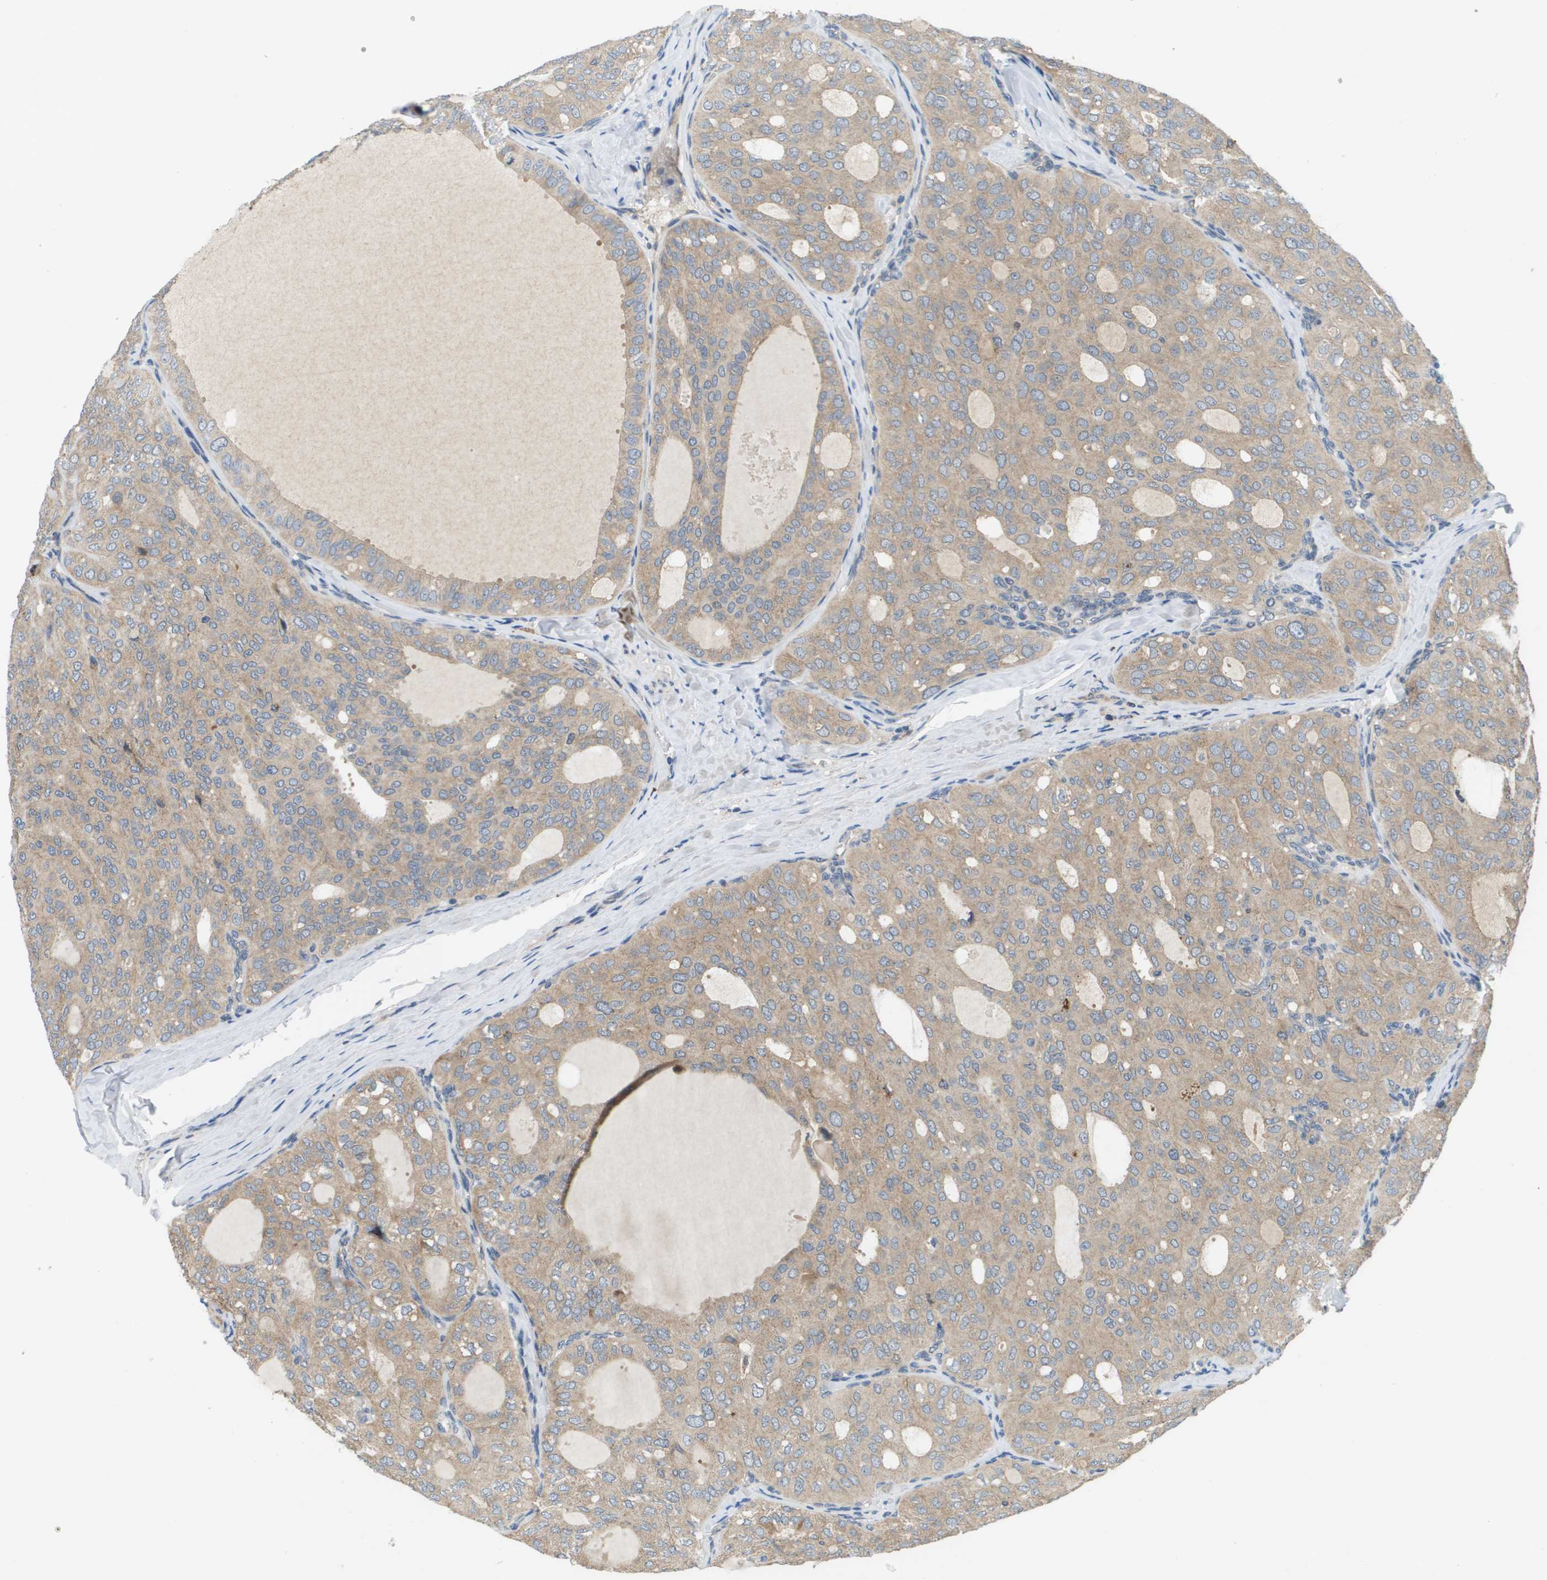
{"staining": {"intensity": "weak", "quantity": ">75%", "location": "cytoplasmic/membranous"}, "tissue": "thyroid cancer", "cell_type": "Tumor cells", "image_type": "cancer", "snomed": [{"axis": "morphology", "description": "Follicular adenoma carcinoma, NOS"}, {"axis": "topography", "description": "Thyroid gland"}], "caption": "Immunohistochemical staining of follicular adenoma carcinoma (thyroid) shows low levels of weak cytoplasmic/membranous protein staining in approximately >75% of tumor cells.", "gene": "SLC25A20", "patient": {"sex": "male", "age": 75}}